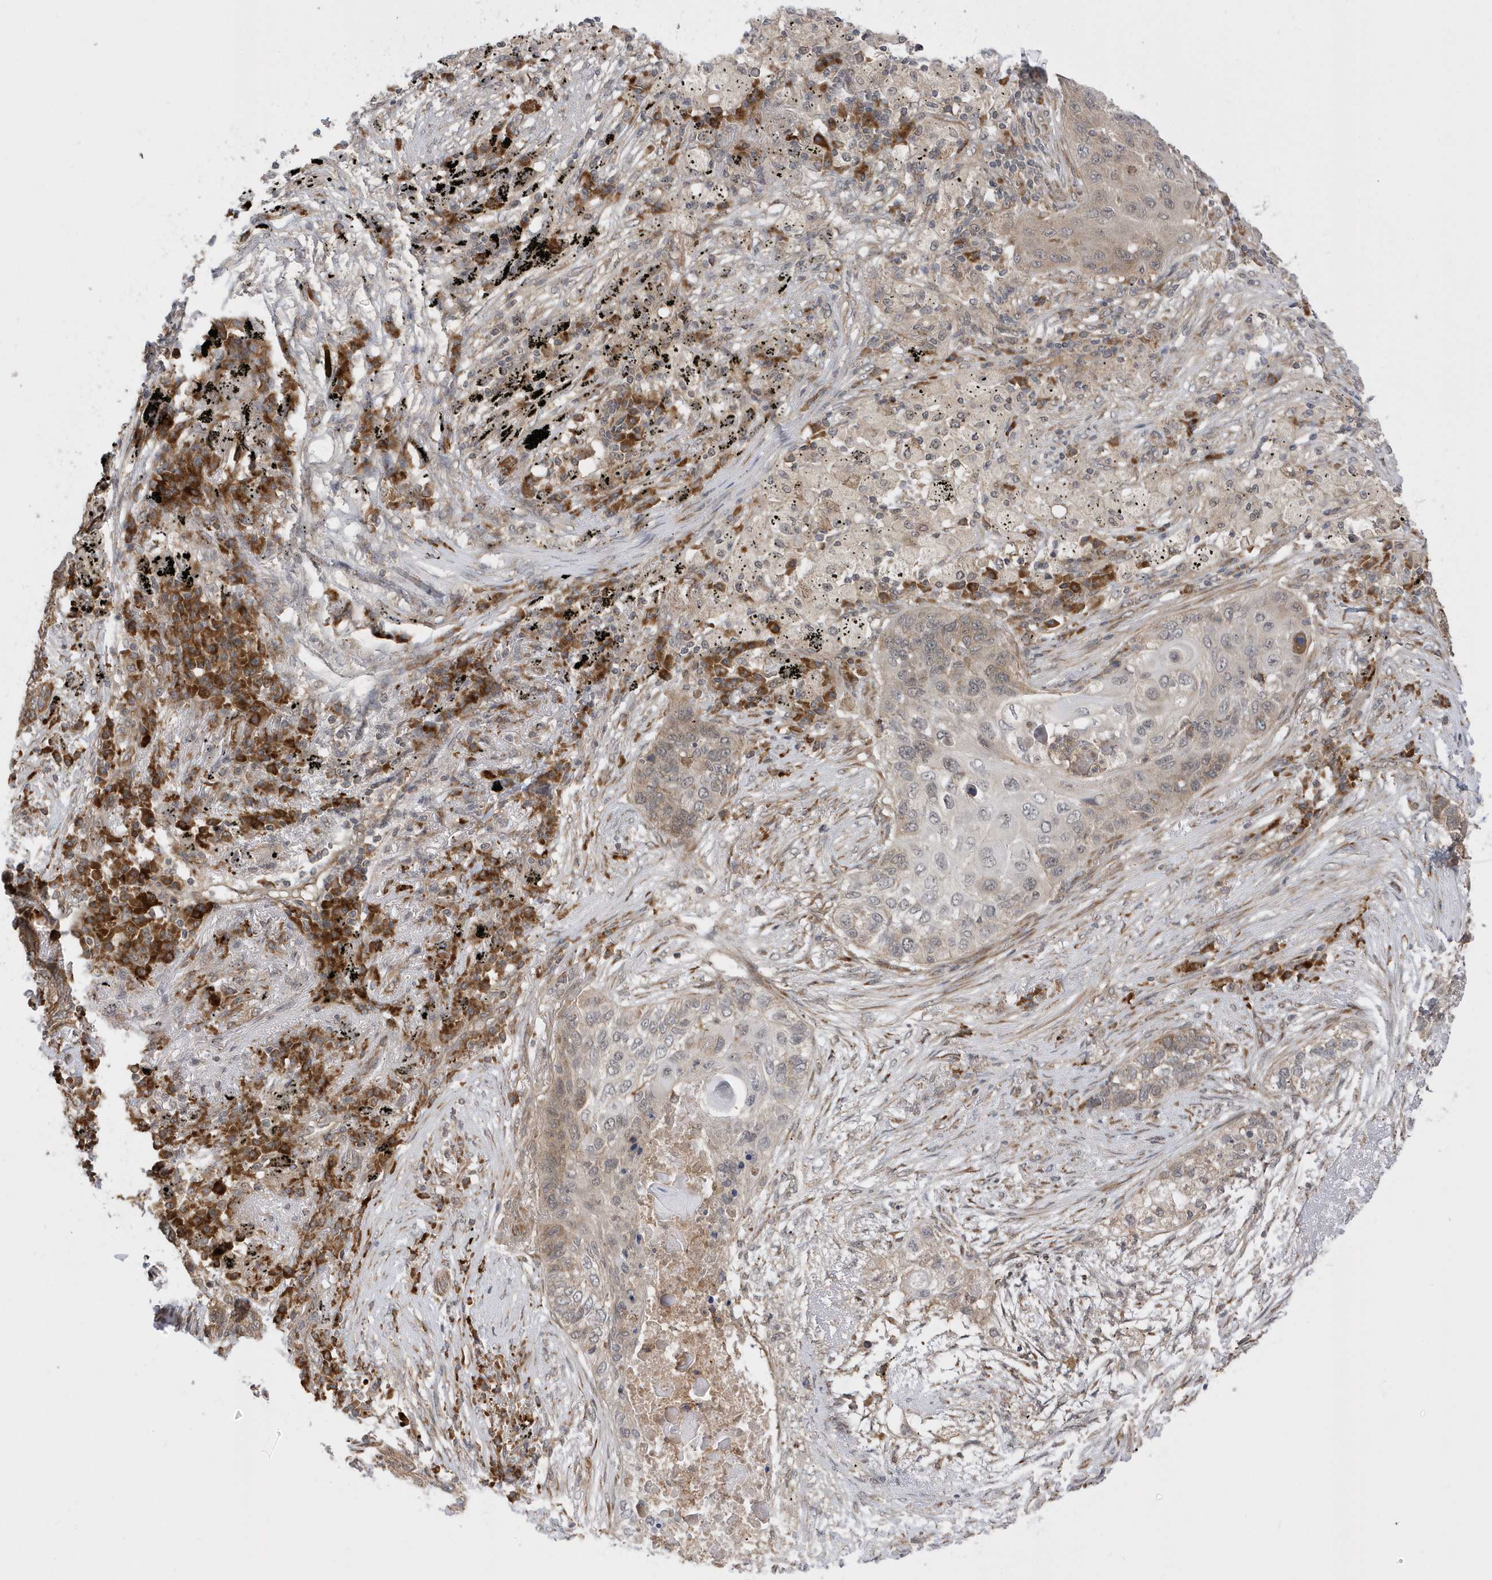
{"staining": {"intensity": "moderate", "quantity": "25%-75%", "location": "cytoplasmic/membranous"}, "tissue": "lung cancer", "cell_type": "Tumor cells", "image_type": "cancer", "snomed": [{"axis": "morphology", "description": "Squamous cell carcinoma, NOS"}, {"axis": "topography", "description": "Lung"}], "caption": "Immunohistochemistry (IHC) (DAB) staining of human lung squamous cell carcinoma reveals moderate cytoplasmic/membranous protein expression in approximately 25%-75% of tumor cells.", "gene": "METTL21A", "patient": {"sex": "female", "age": 63}}